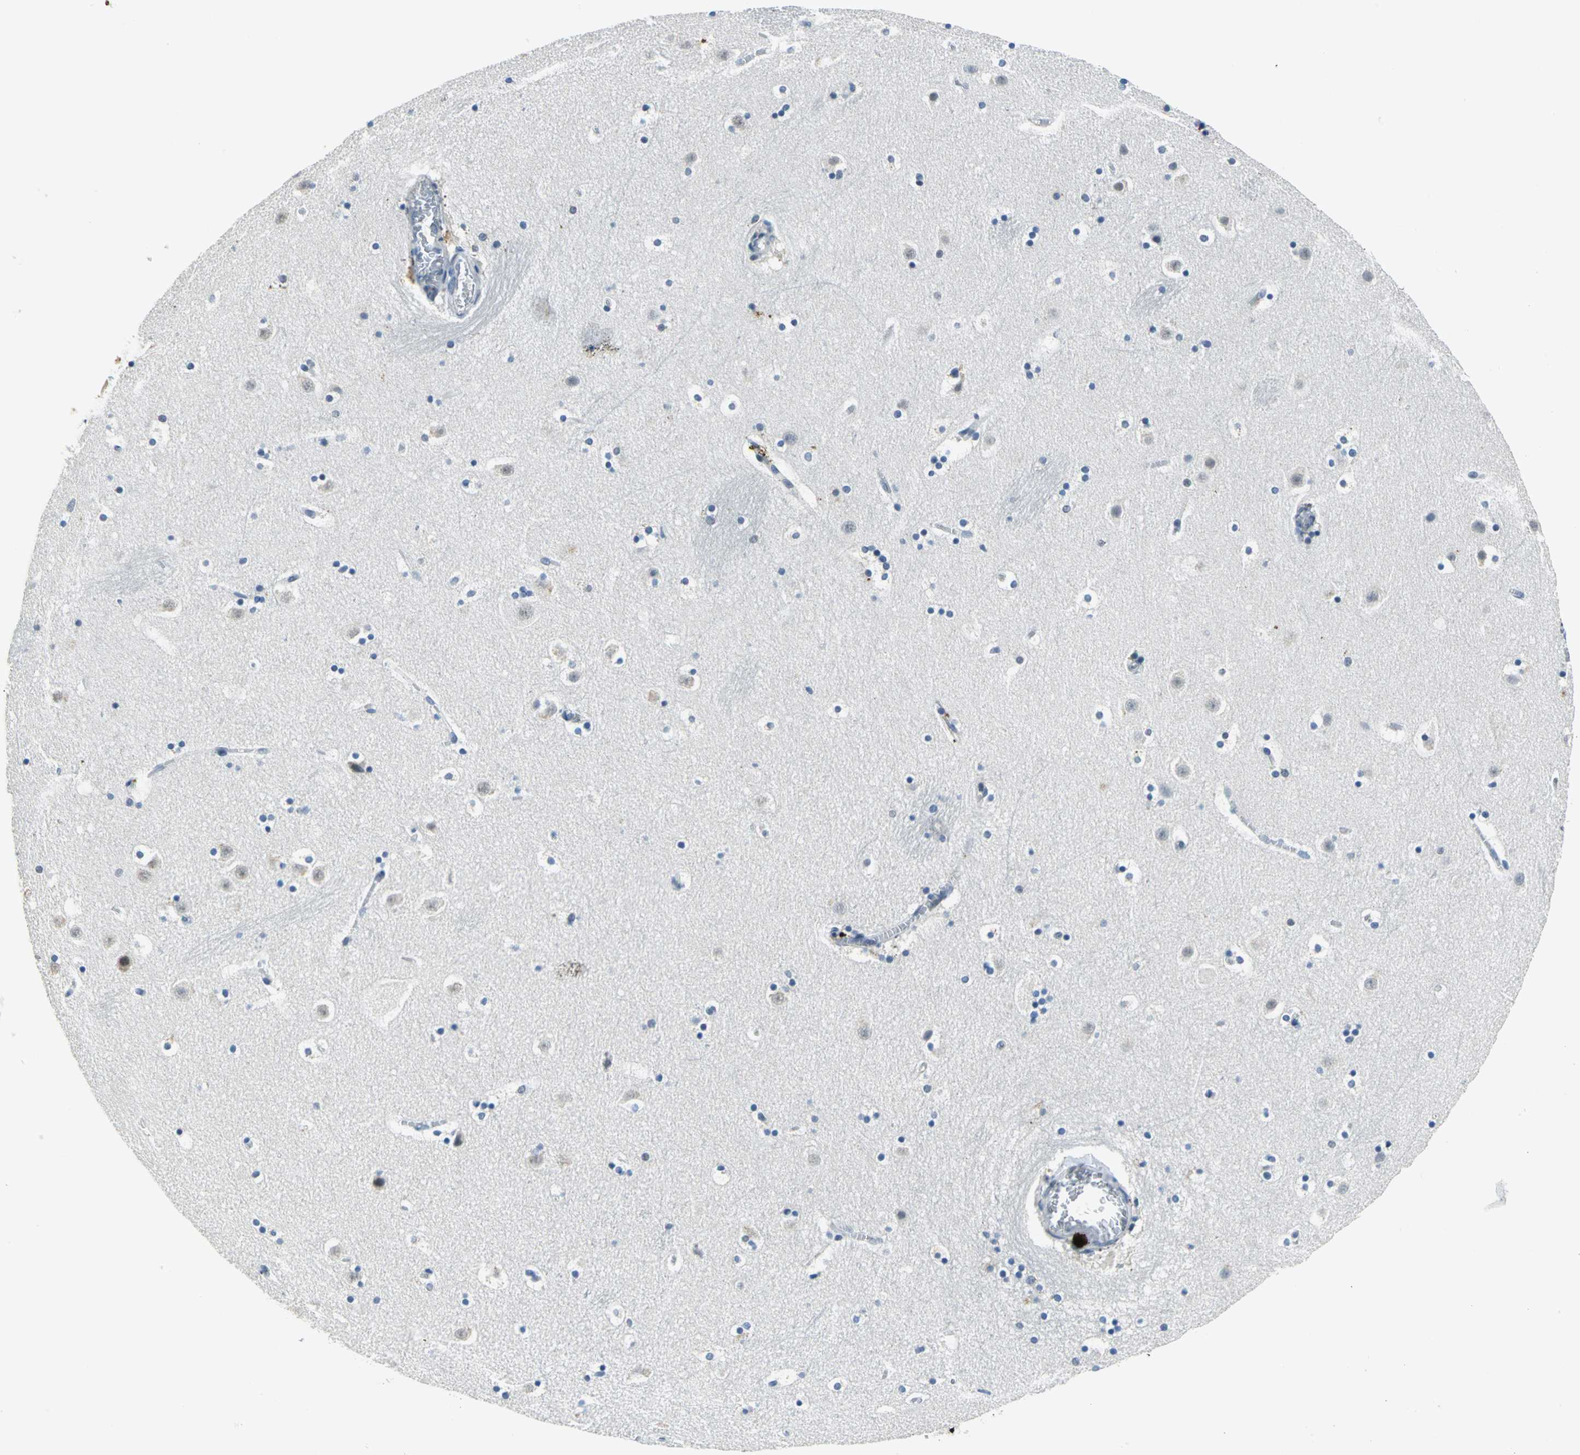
{"staining": {"intensity": "strong", "quantity": "<25%", "location": "cytoplasmic/membranous"}, "tissue": "caudate", "cell_type": "Glial cells", "image_type": "normal", "snomed": [{"axis": "morphology", "description": "Normal tissue, NOS"}, {"axis": "topography", "description": "Lateral ventricle wall"}], "caption": "This is a photomicrograph of IHC staining of unremarkable caudate, which shows strong expression in the cytoplasmic/membranous of glial cells.", "gene": "RAD17", "patient": {"sex": "male", "age": 45}}